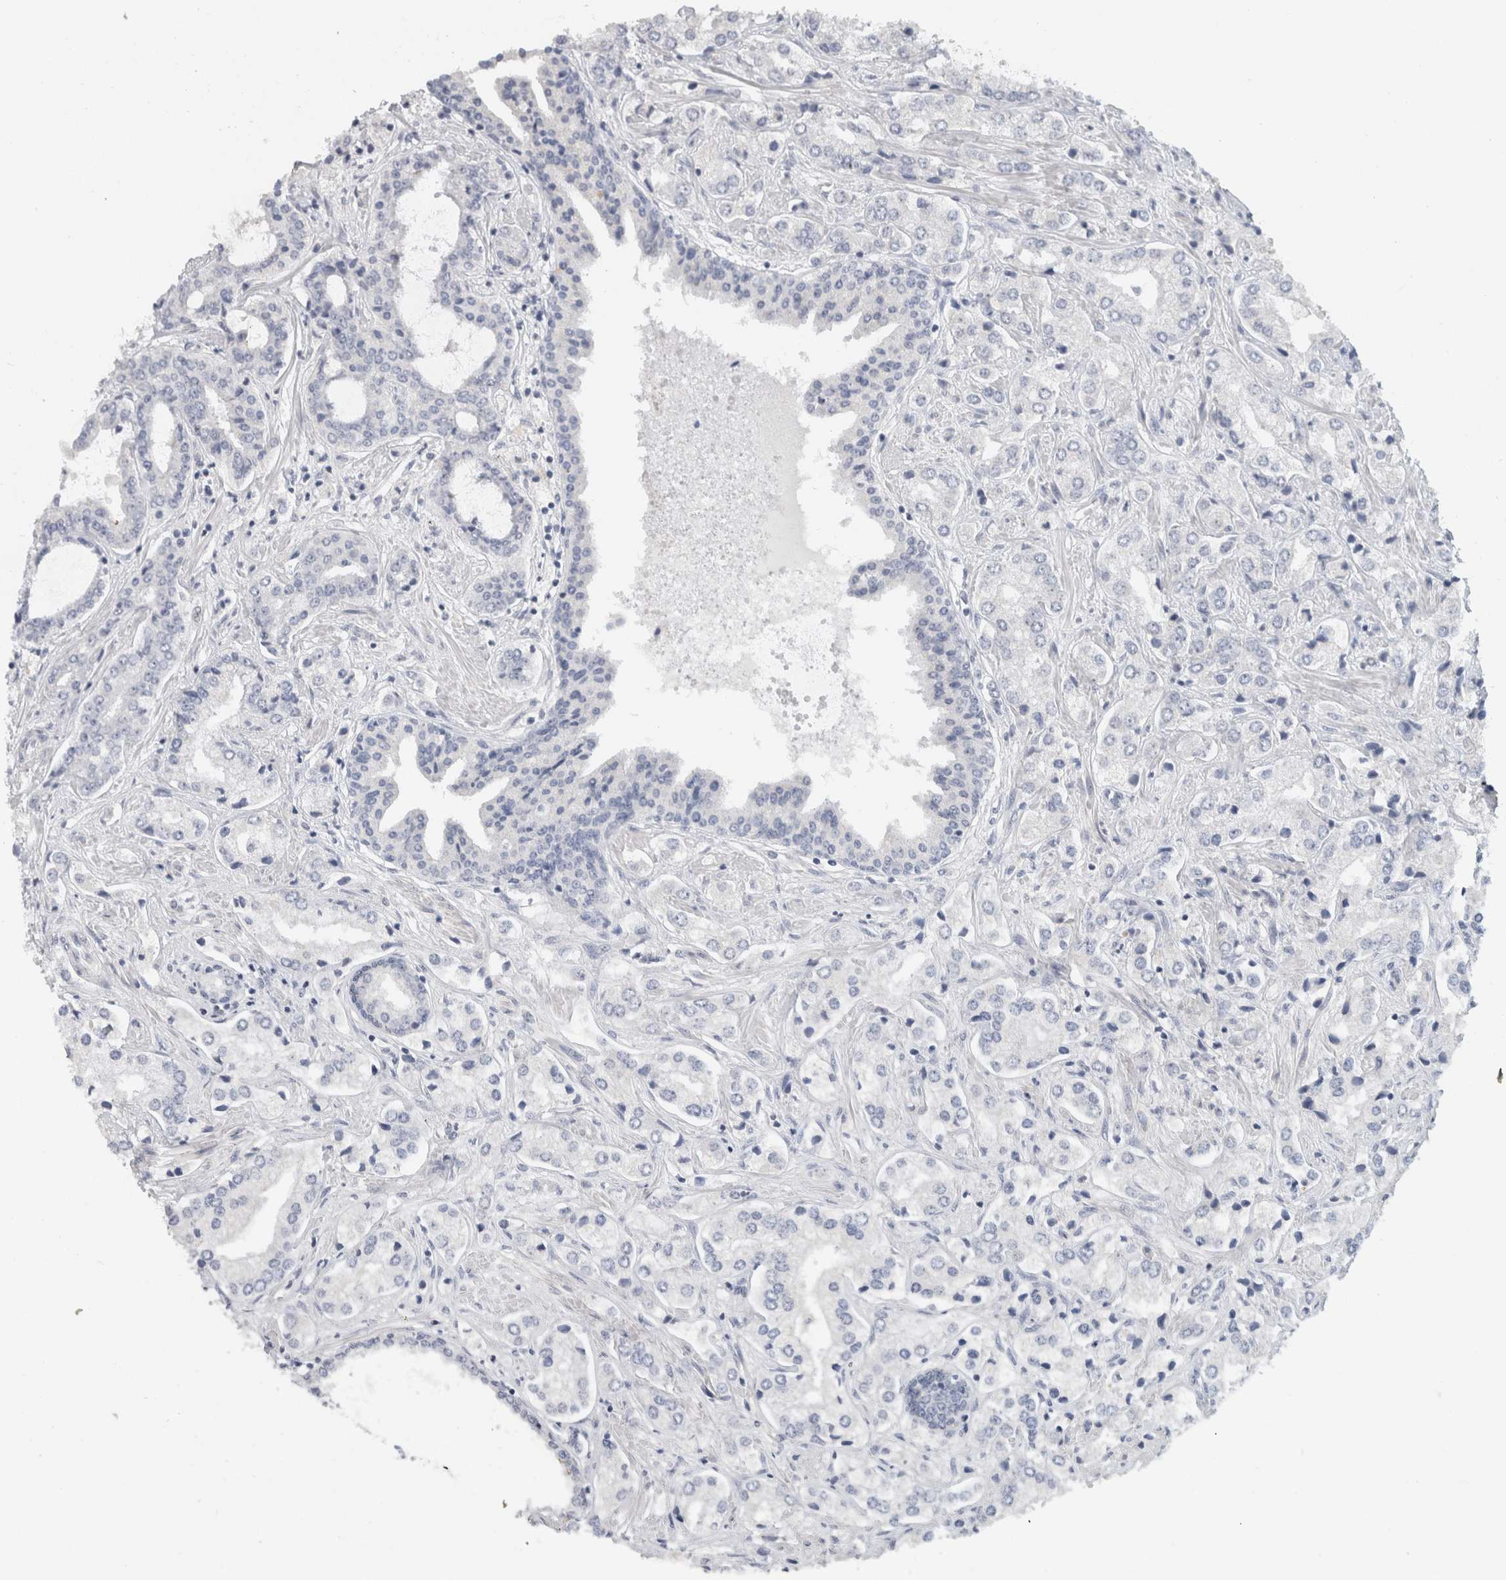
{"staining": {"intensity": "negative", "quantity": "none", "location": "none"}, "tissue": "prostate cancer", "cell_type": "Tumor cells", "image_type": "cancer", "snomed": [{"axis": "morphology", "description": "Adenocarcinoma, High grade"}, {"axis": "topography", "description": "Prostate"}], "caption": "DAB (3,3'-diaminobenzidine) immunohistochemical staining of prostate cancer demonstrates no significant expression in tumor cells.", "gene": "FMR1NB", "patient": {"sex": "male", "age": 66}}